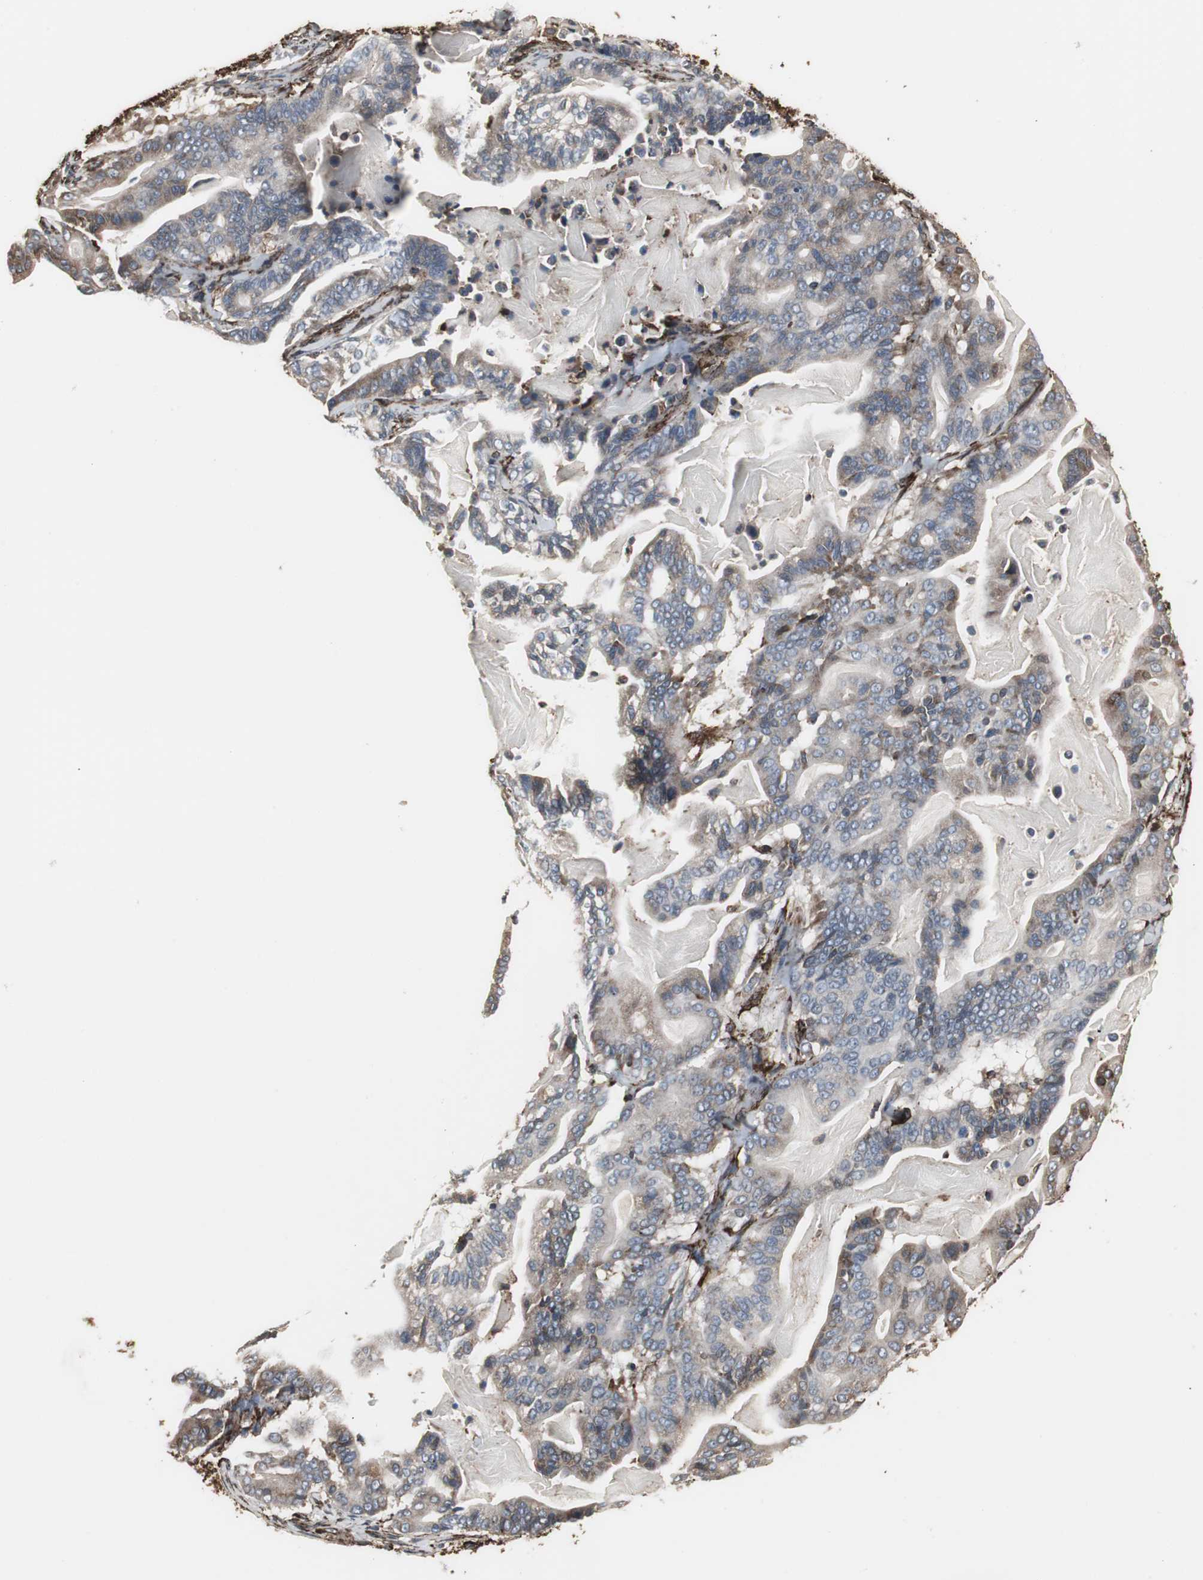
{"staining": {"intensity": "moderate", "quantity": ">75%", "location": "cytoplasmic/membranous"}, "tissue": "pancreatic cancer", "cell_type": "Tumor cells", "image_type": "cancer", "snomed": [{"axis": "morphology", "description": "Adenocarcinoma, NOS"}, {"axis": "topography", "description": "Pancreas"}], "caption": "Pancreatic cancer (adenocarcinoma) tissue displays moderate cytoplasmic/membranous expression in approximately >75% of tumor cells, visualized by immunohistochemistry.", "gene": "CALU", "patient": {"sex": "male", "age": 63}}